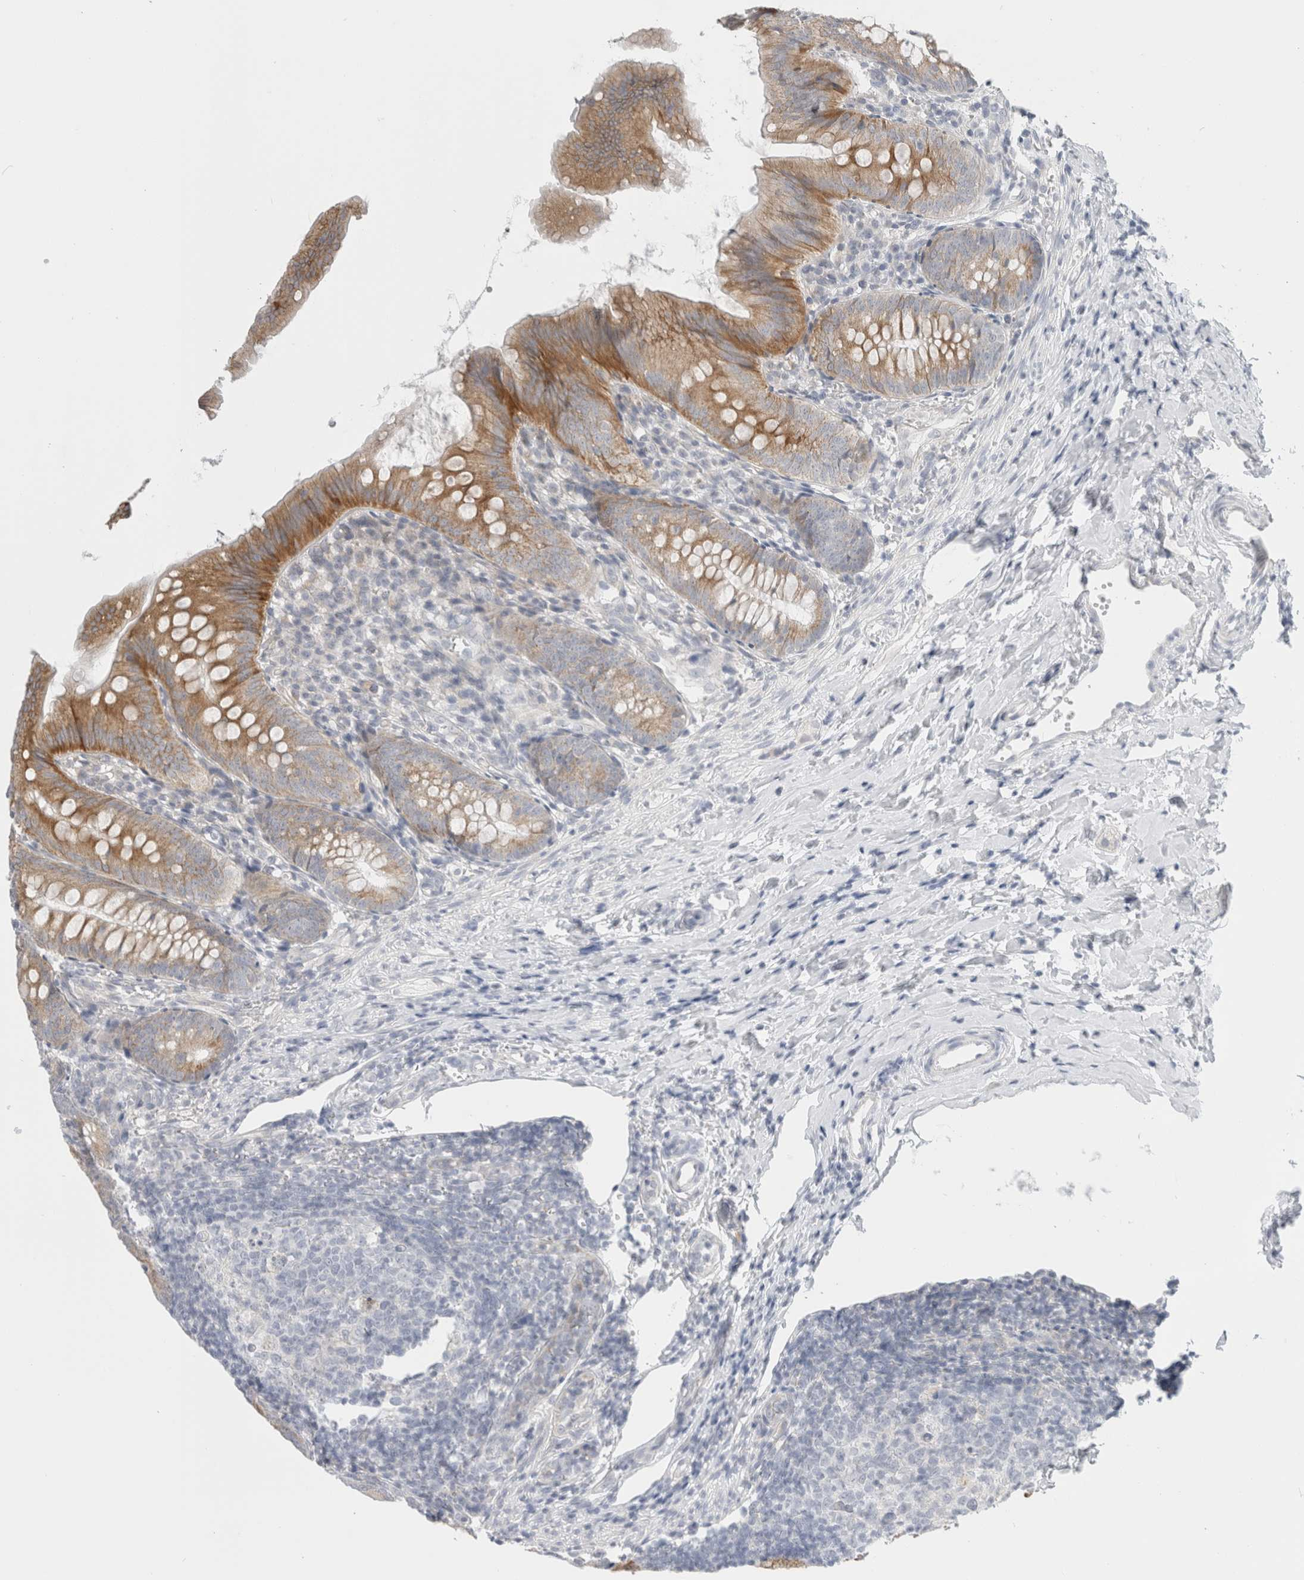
{"staining": {"intensity": "strong", "quantity": ">75%", "location": "cytoplasmic/membranous"}, "tissue": "appendix", "cell_type": "Glandular cells", "image_type": "normal", "snomed": [{"axis": "morphology", "description": "Normal tissue, NOS"}, {"axis": "topography", "description": "Appendix"}], "caption": "Brown immunohistochemical staining in unremarkable human appendix exhibits strong cytoplasmic/membranous positivity in approximately >75% of glandular cells. (DAB IHC, brown staining for protein, blue staining for nuclei).", "gene": "FAHD1", "patient": {"sex": "male", "age": 1}}